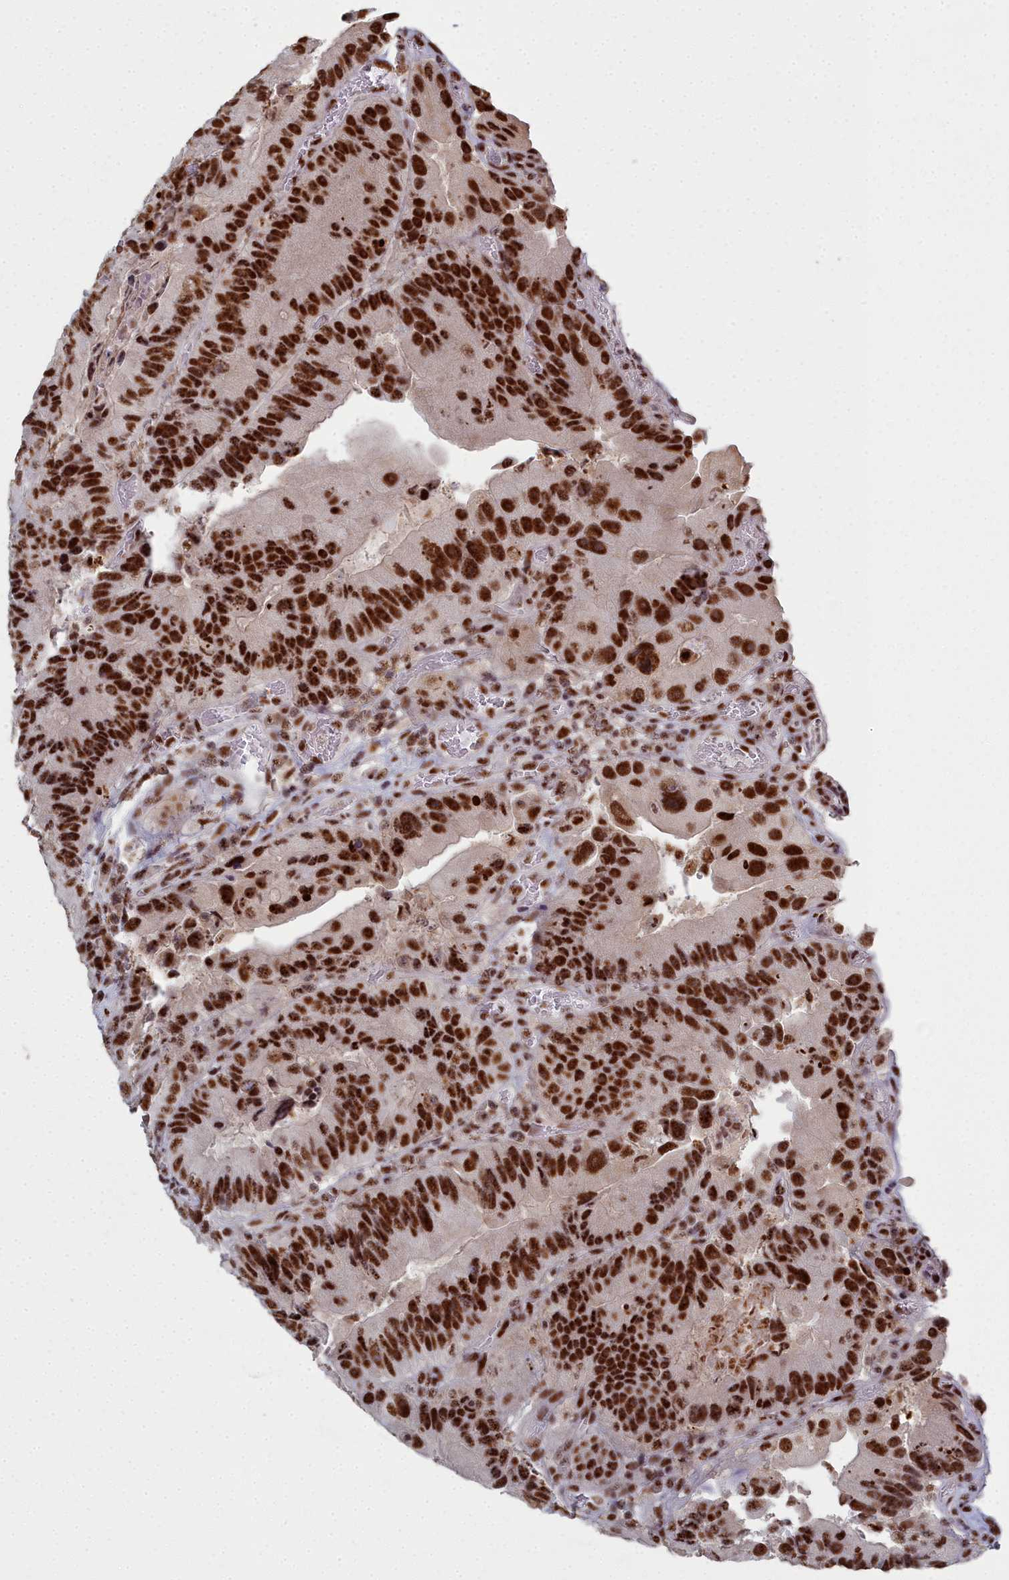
{"staining": {"intensity": "strong", "quantity": ">75%", "location": "nuclear"}, "tissue": "colorectal cancer", "cell_type": "Tumor cells", "image_type": "cancer", "snomed": [{"axis": "morphology", "description": "Adenocarcinoma, NOS"}, {"axis": "topography", "description": "Colon"}], "caption": "Immunohistochemistry staining of colorectal cancer, which exhibits high levels of strong nuclear staining in approximately >75% of tumor cells indicating strong nuclear protein staining. The staining was performed using DAB (3,3'-diaminobenzidine) (brown) for protein detection and nuclei were counterstained in hematoxylin (blue).", "gene": "SF3B3", "patient": {"sex": "female", "age": 86}}